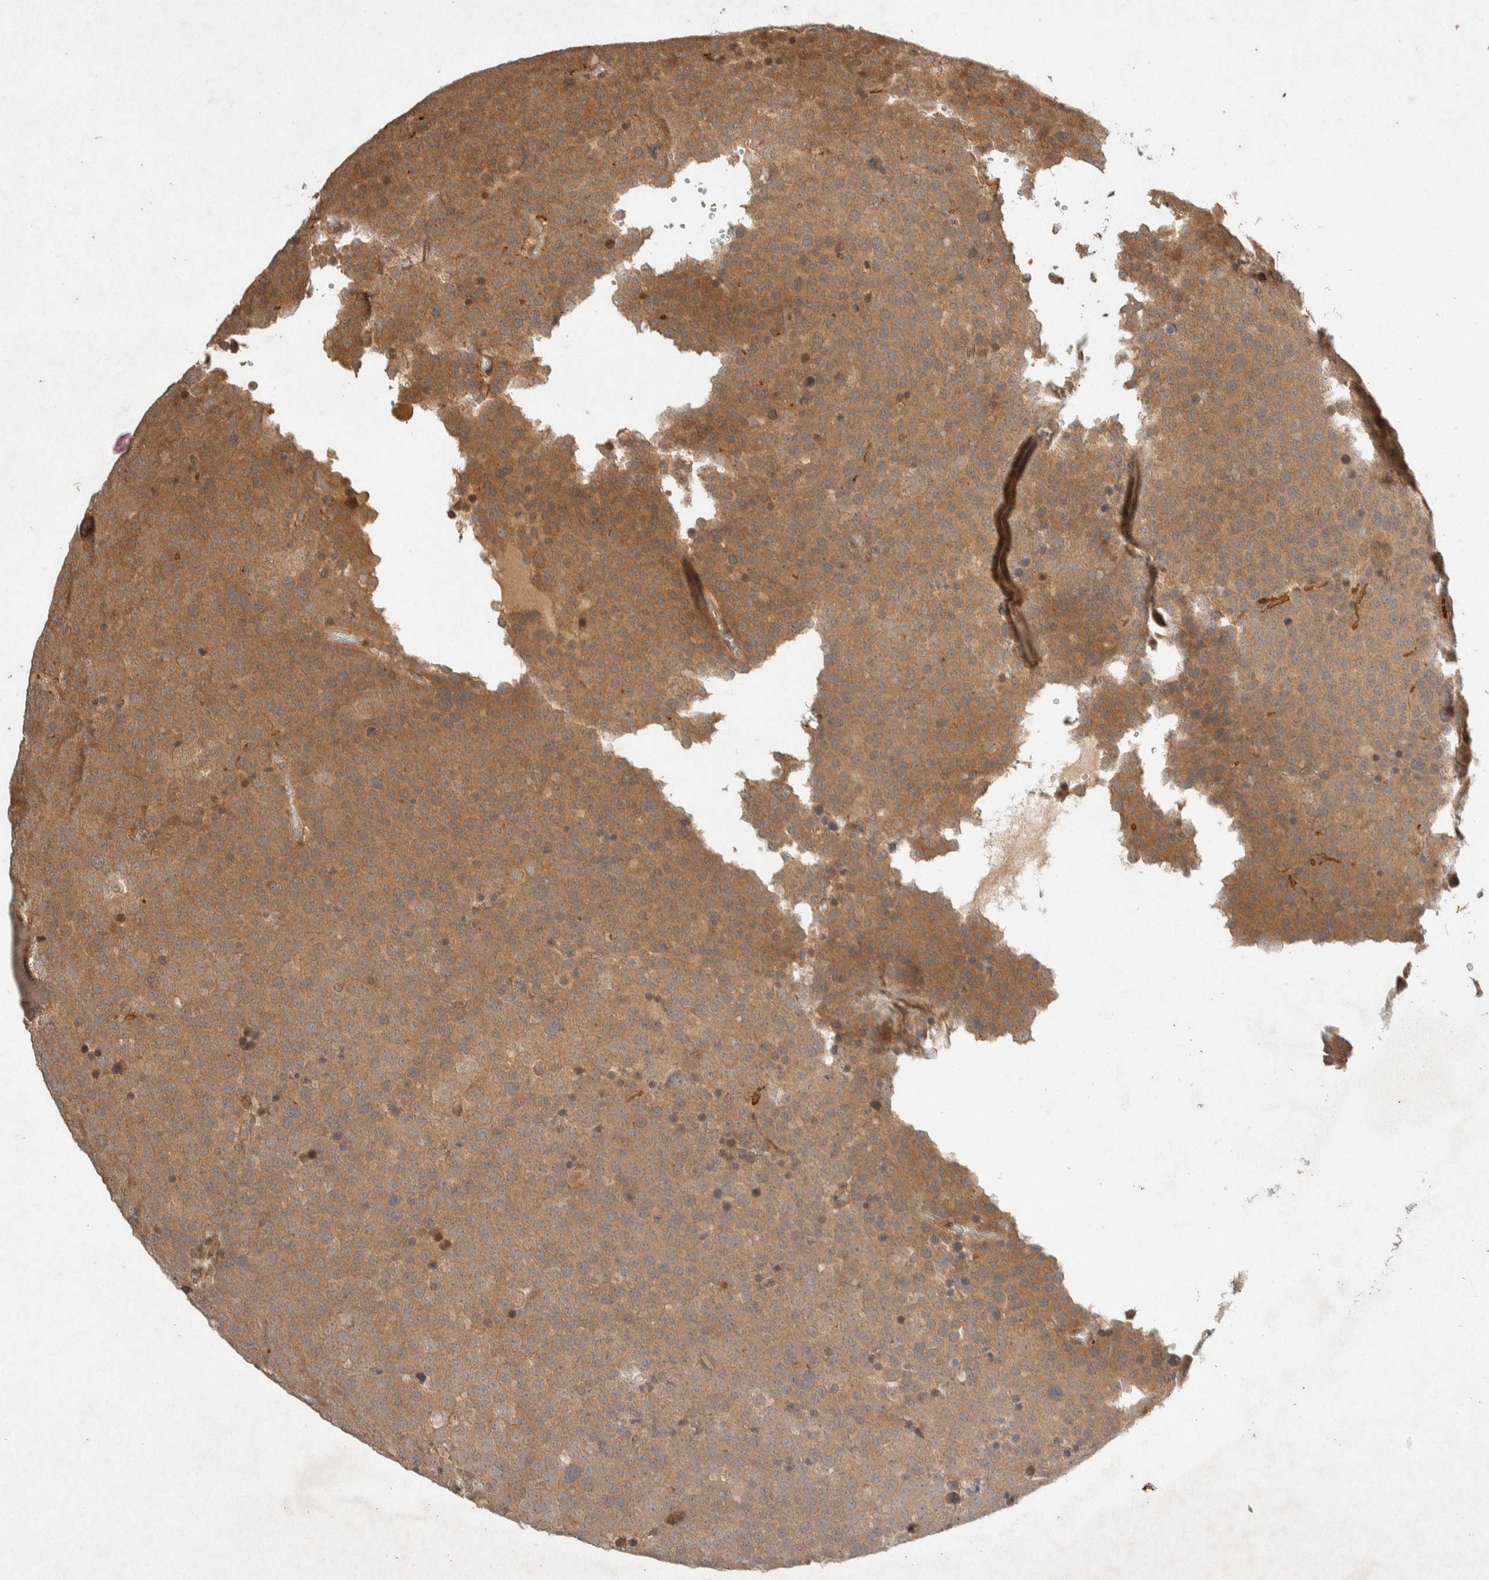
{"staining": {"intensity": "moderate", "quantity": ">75%", "location": "cytoplasmic/membranous"}, "tissue": "testis cancer", "cell_type": "Tumor cells", "image_type": "cancer", "snomed": [{"axis": "morphology", "description": "Seminoma, NOS"}, {"axis": "topography", "description": "Testis"}], "caption": "Human testis cancer stained with a brown dye demonstrates moderate cytoplasmic/membranous positive staining in about >75% of tumor cells.", "gene": "THRA", "patient": {"sex": "male", "age": 71}}